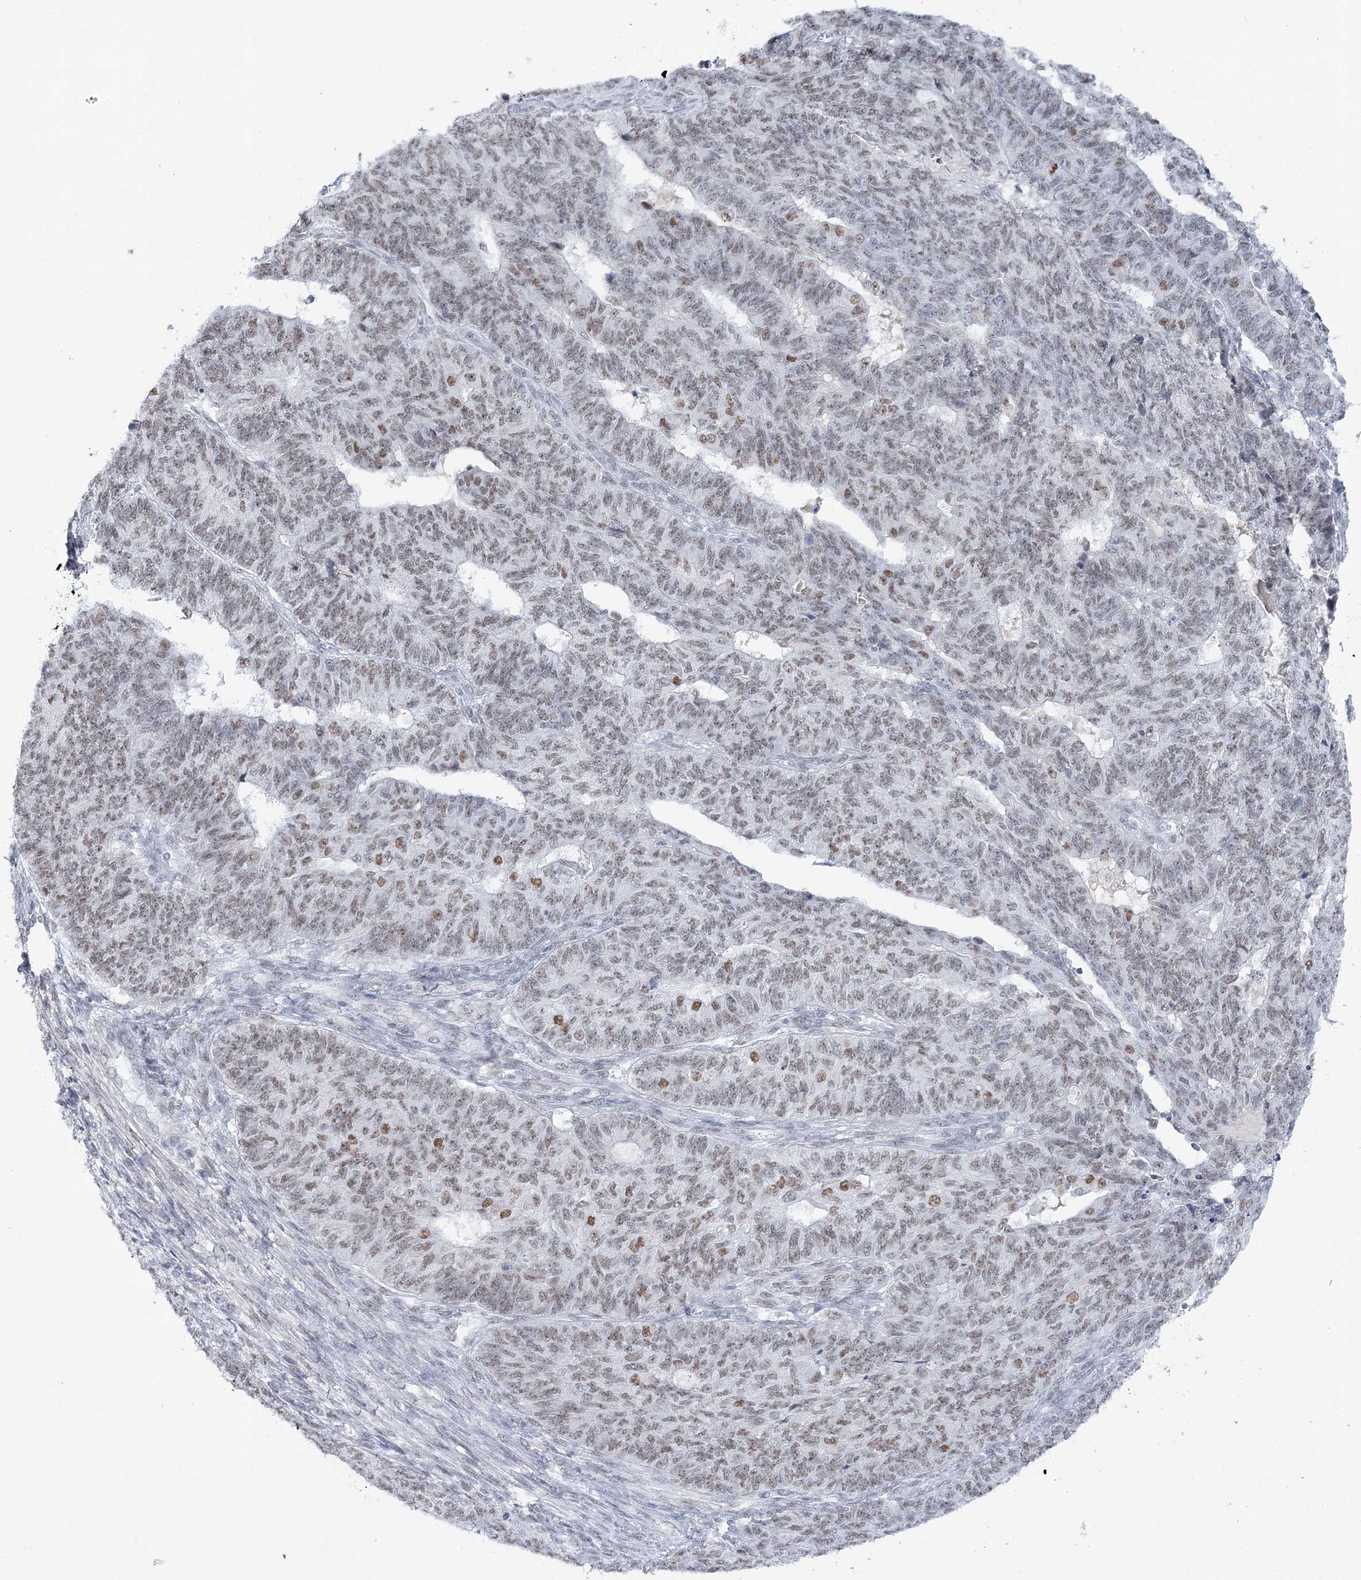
{"staining": {"intensity": "moderate", "quantity": ">75%", "location": "nuclear"}, "tissue": "endometrial cancer", "cell_type": "Tumor cells", "image_type": "cancer", "snomed": [{"axis": "morphology", "description": "Adenocarcinoma, NOS"}, {"axis": "topography", "description": "Endometrium"}], "caption": "Immunohistochemistry histopathology image of adenocarcinoma (endometrial) stained for a protein (brown), which reveals medium levels of moderate nuclear staining in about >75% of tumor cells.", "gene": "ZC3H8", "patient": {"sex": "female", "age": 32}}